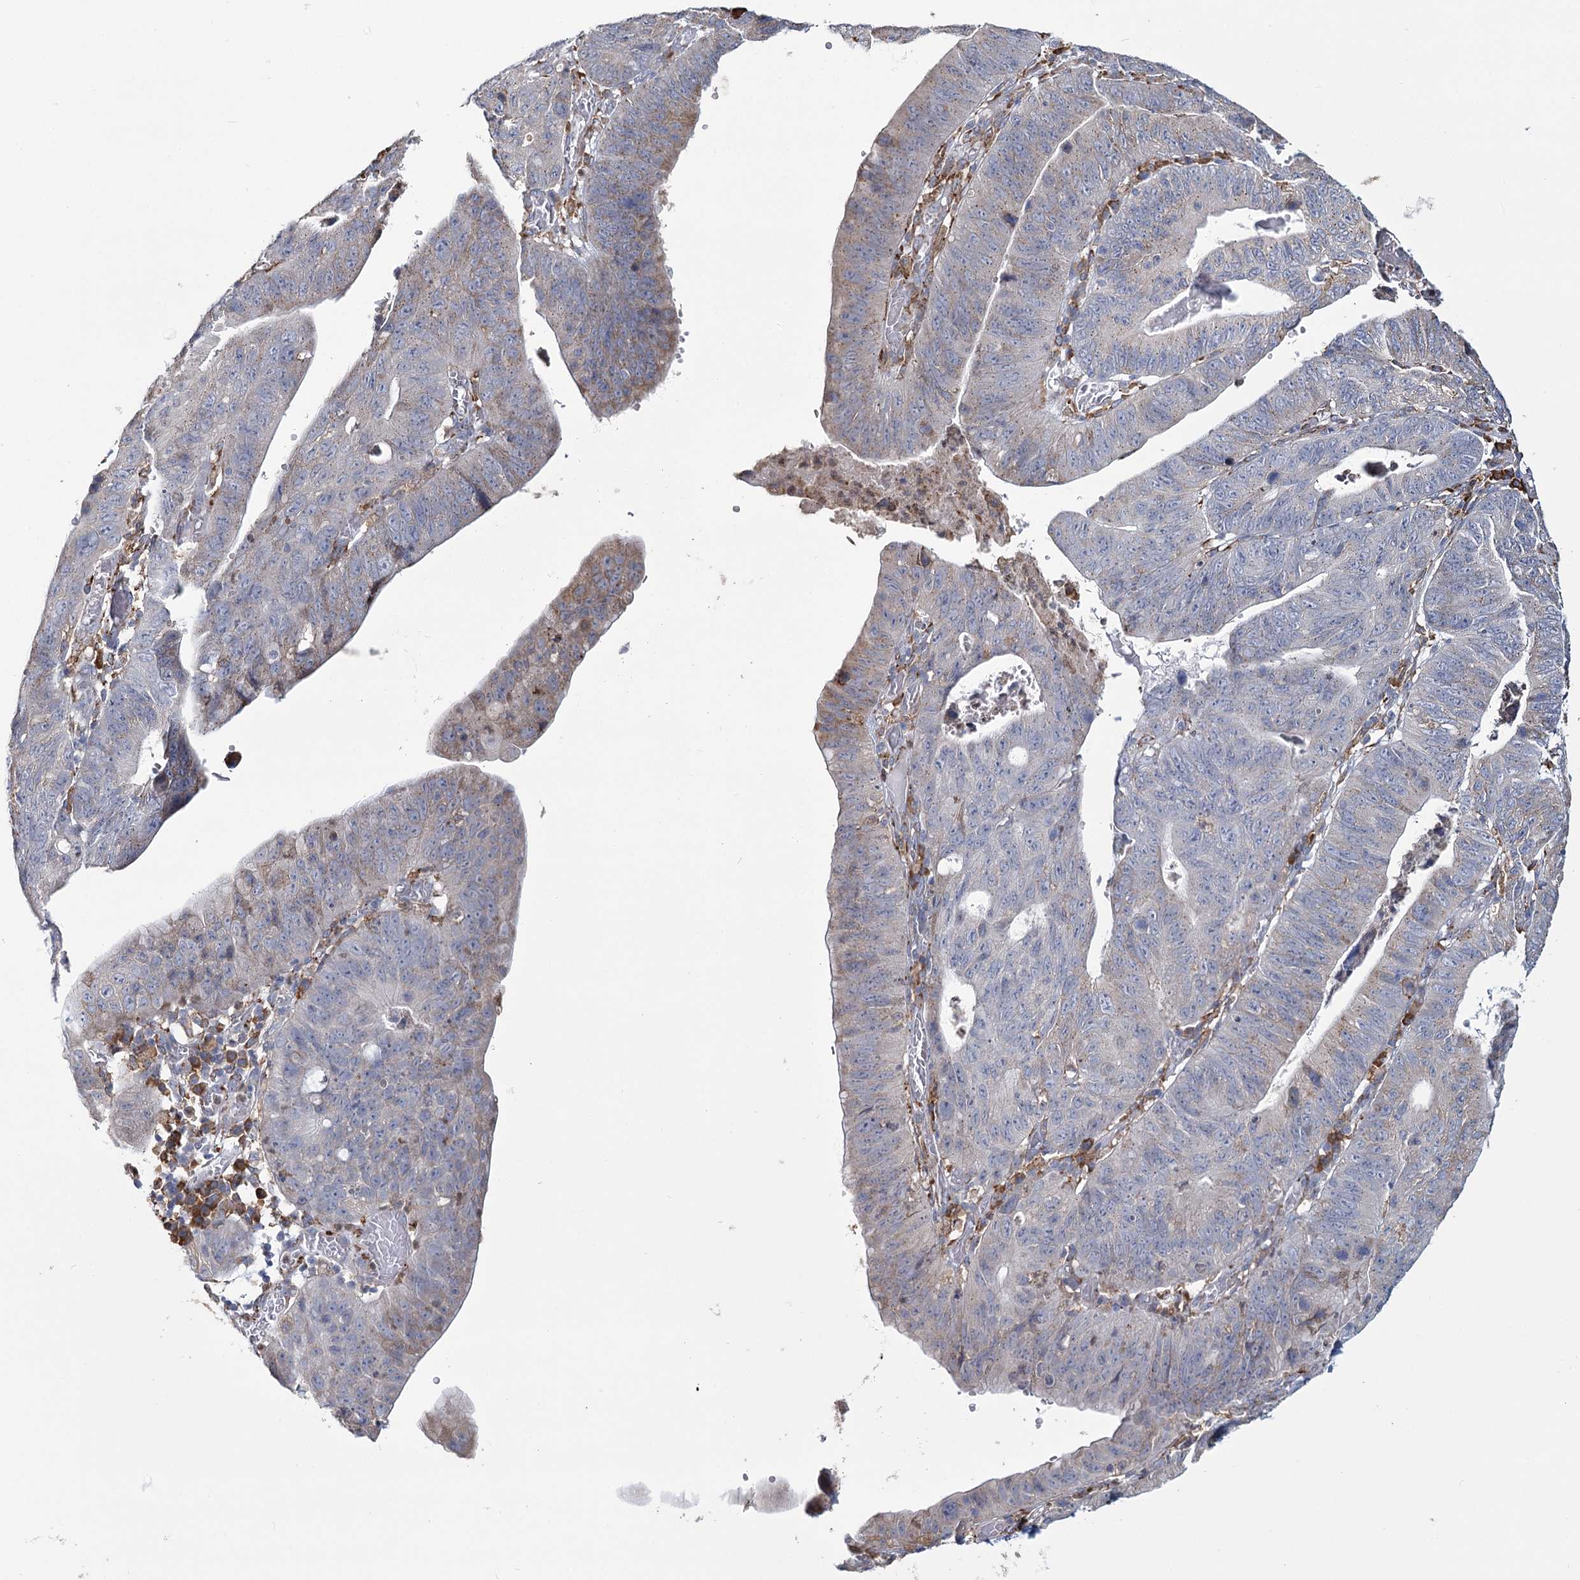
{"staining": {"intensity": "weak", "quantity": "<25%", "location": "cytoplasmic/membranous"}, "tissue": "stomach cancer", "cell_type": "Tumor cells", "image_type": "cancer", "snomed": [{"axis": "morphology", "description": "Adenocarcinoma, NOS"}, {"axis": "topography", "description": "Stomach"}], "caption": "Immunohistochemical staining of stomach cancer (adenocarcinoma) exhibits no significant expression in tumor cells.", "gene": "ZCCHC9", "patient": {"sex": "male", "age": 59}}